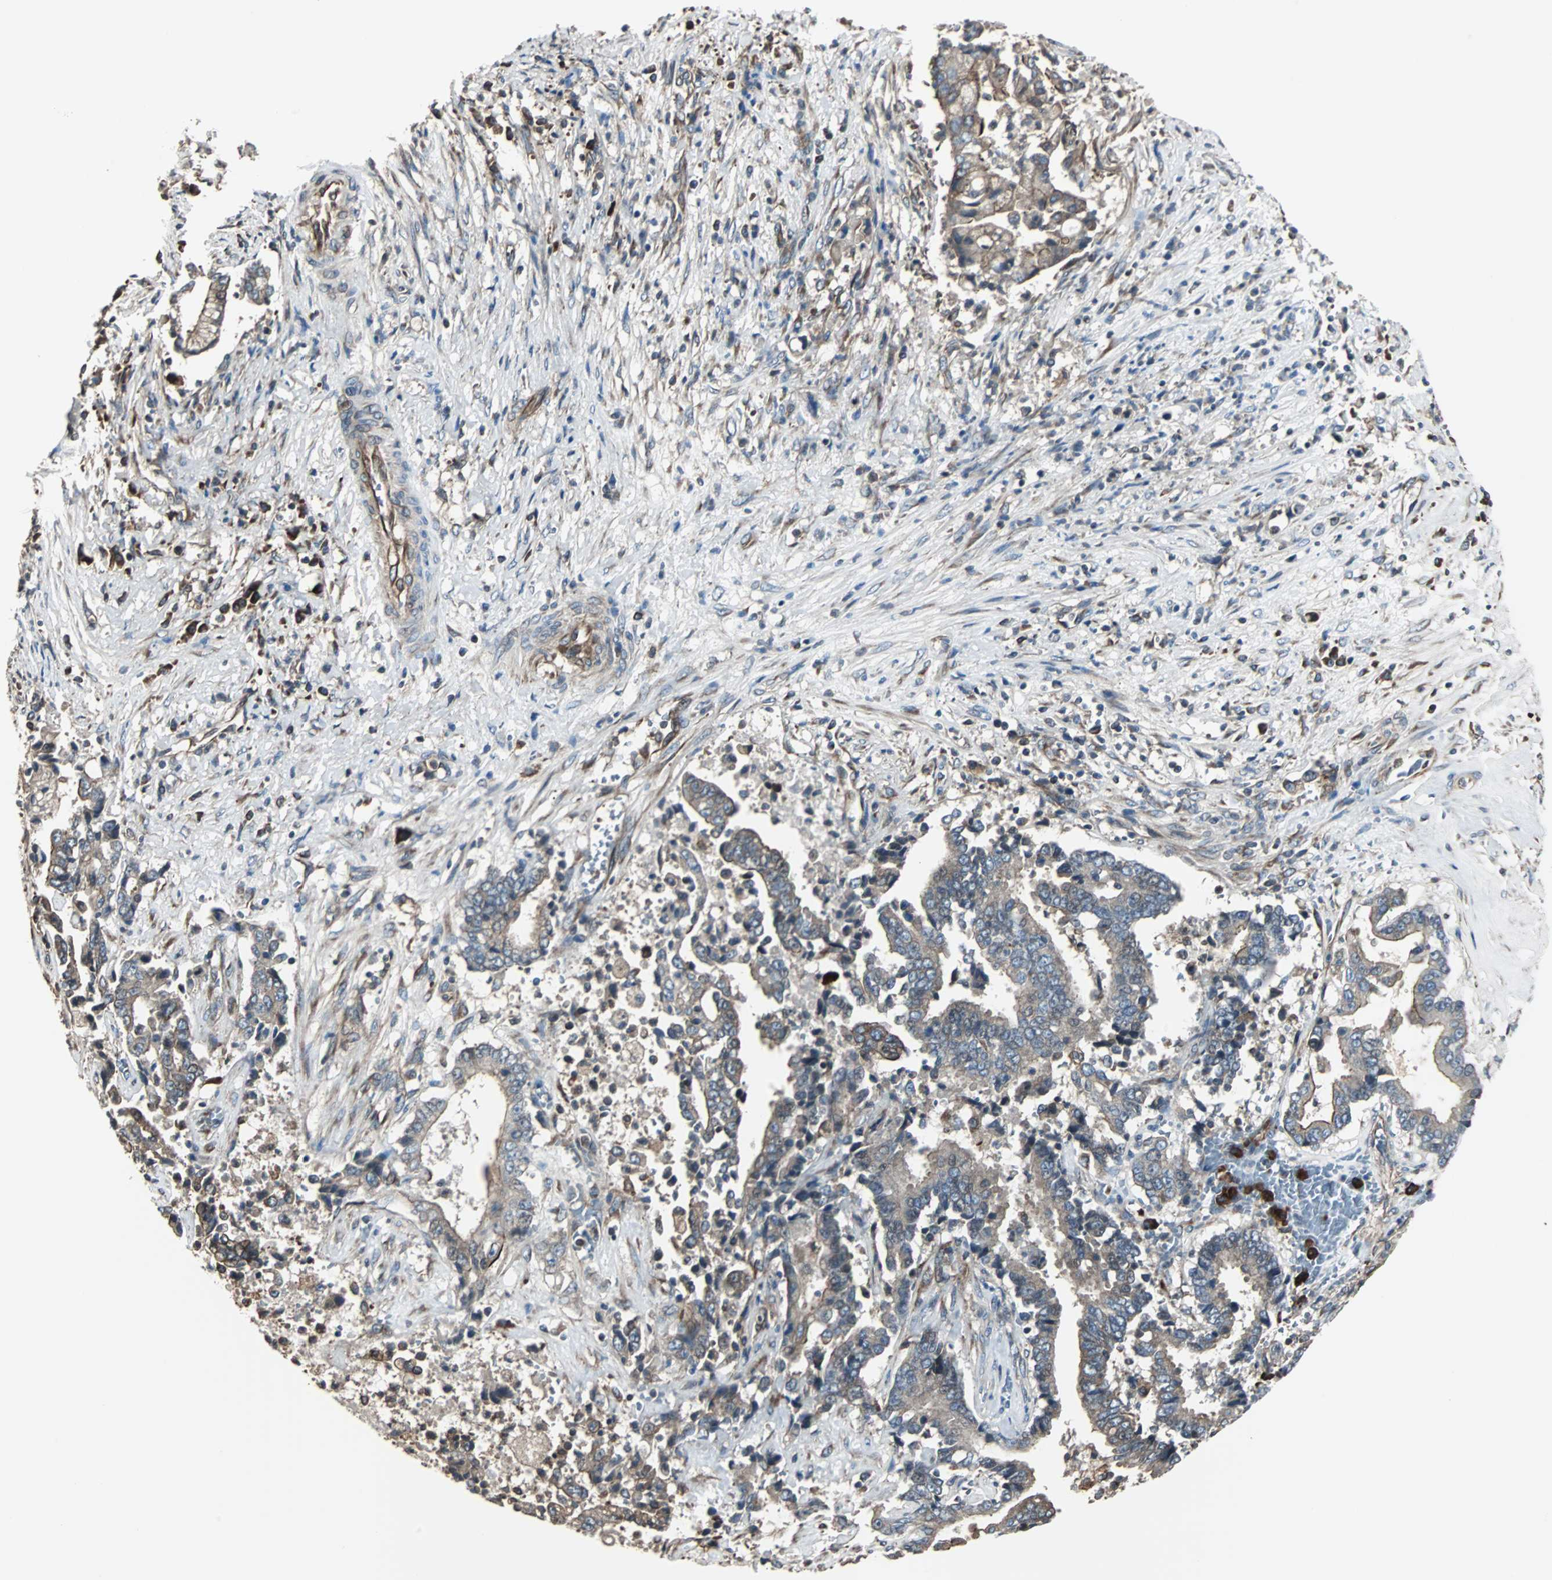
{"staining": {"intensity": "weak", "quantity": ">75%", "location": "cytoplasmic/membranous"}, "tissue": "liver cancer", "cell_type": "Tumor cells", "image_type": "cancer", "snomed": [{"axis": "morphology", "description": "Cholangiocarcinoma"}, {"axis": "topography", "description": "Liver"}], "caption": "Immunohistochemistry (DAB) staining of cholangiocarcinoma (liver) displays weak cytoplasmic/membranous protein positivity in about >75% of tumor cells.", "gene": "CHP1", "patient": {"sex": "male", "age": 57}}